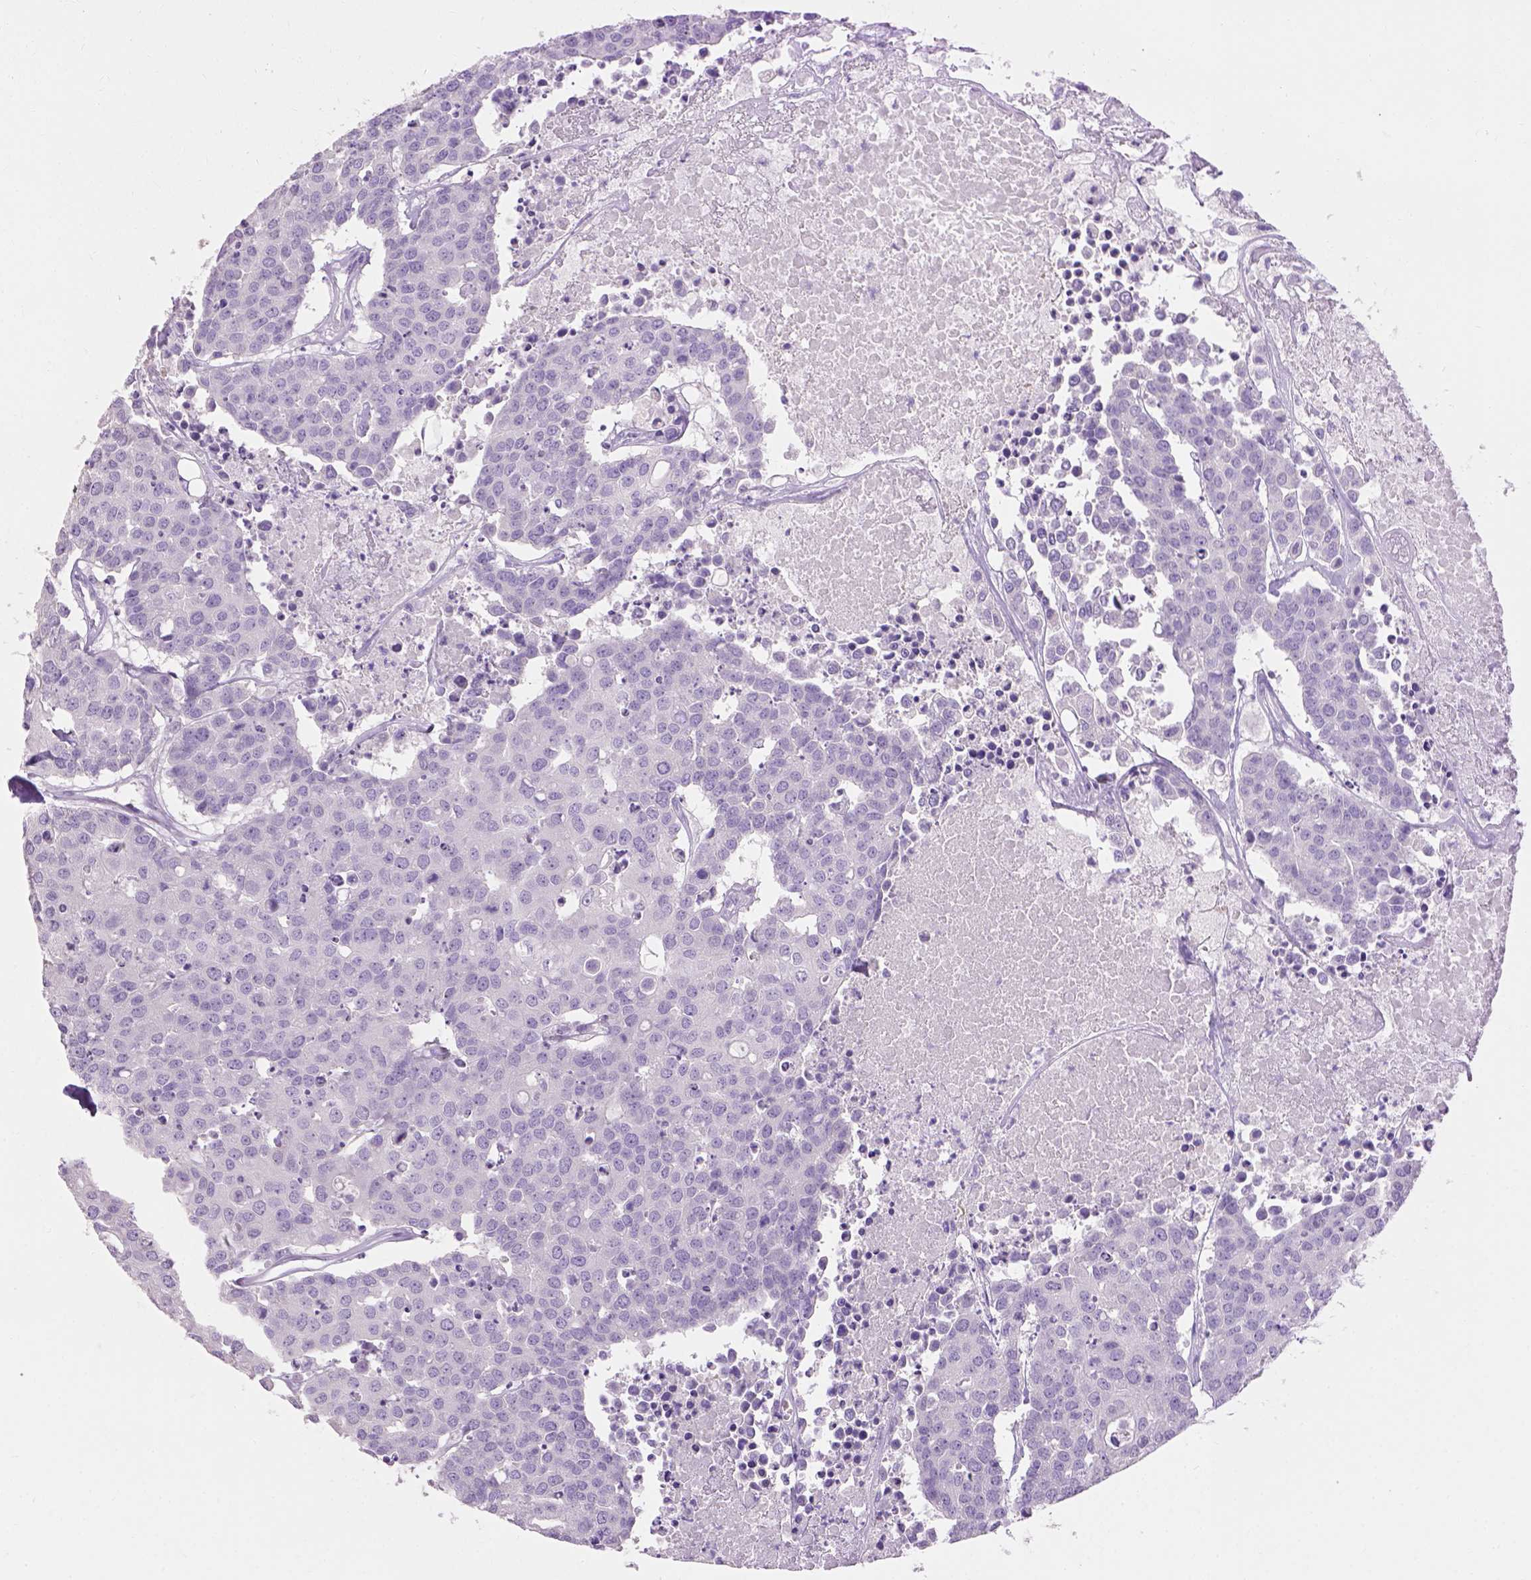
{"staining": {"intensity": "negative", "quantity": "none", "location": "none"}, "tissue": "carcinoid", "cell_type": "Tumor cells", "image_type": "cancer", "snomed": [{"axis": "morphology", "description": "Carcinoid, malignant, NOS"}, {"axis": "topography", "description": "Colon"}], "caption": "There is no significant expression in tumor cells of malignant carcinoid.", "gene": "CYP24A1", "patient": {"sex": "male", "age": 81}}